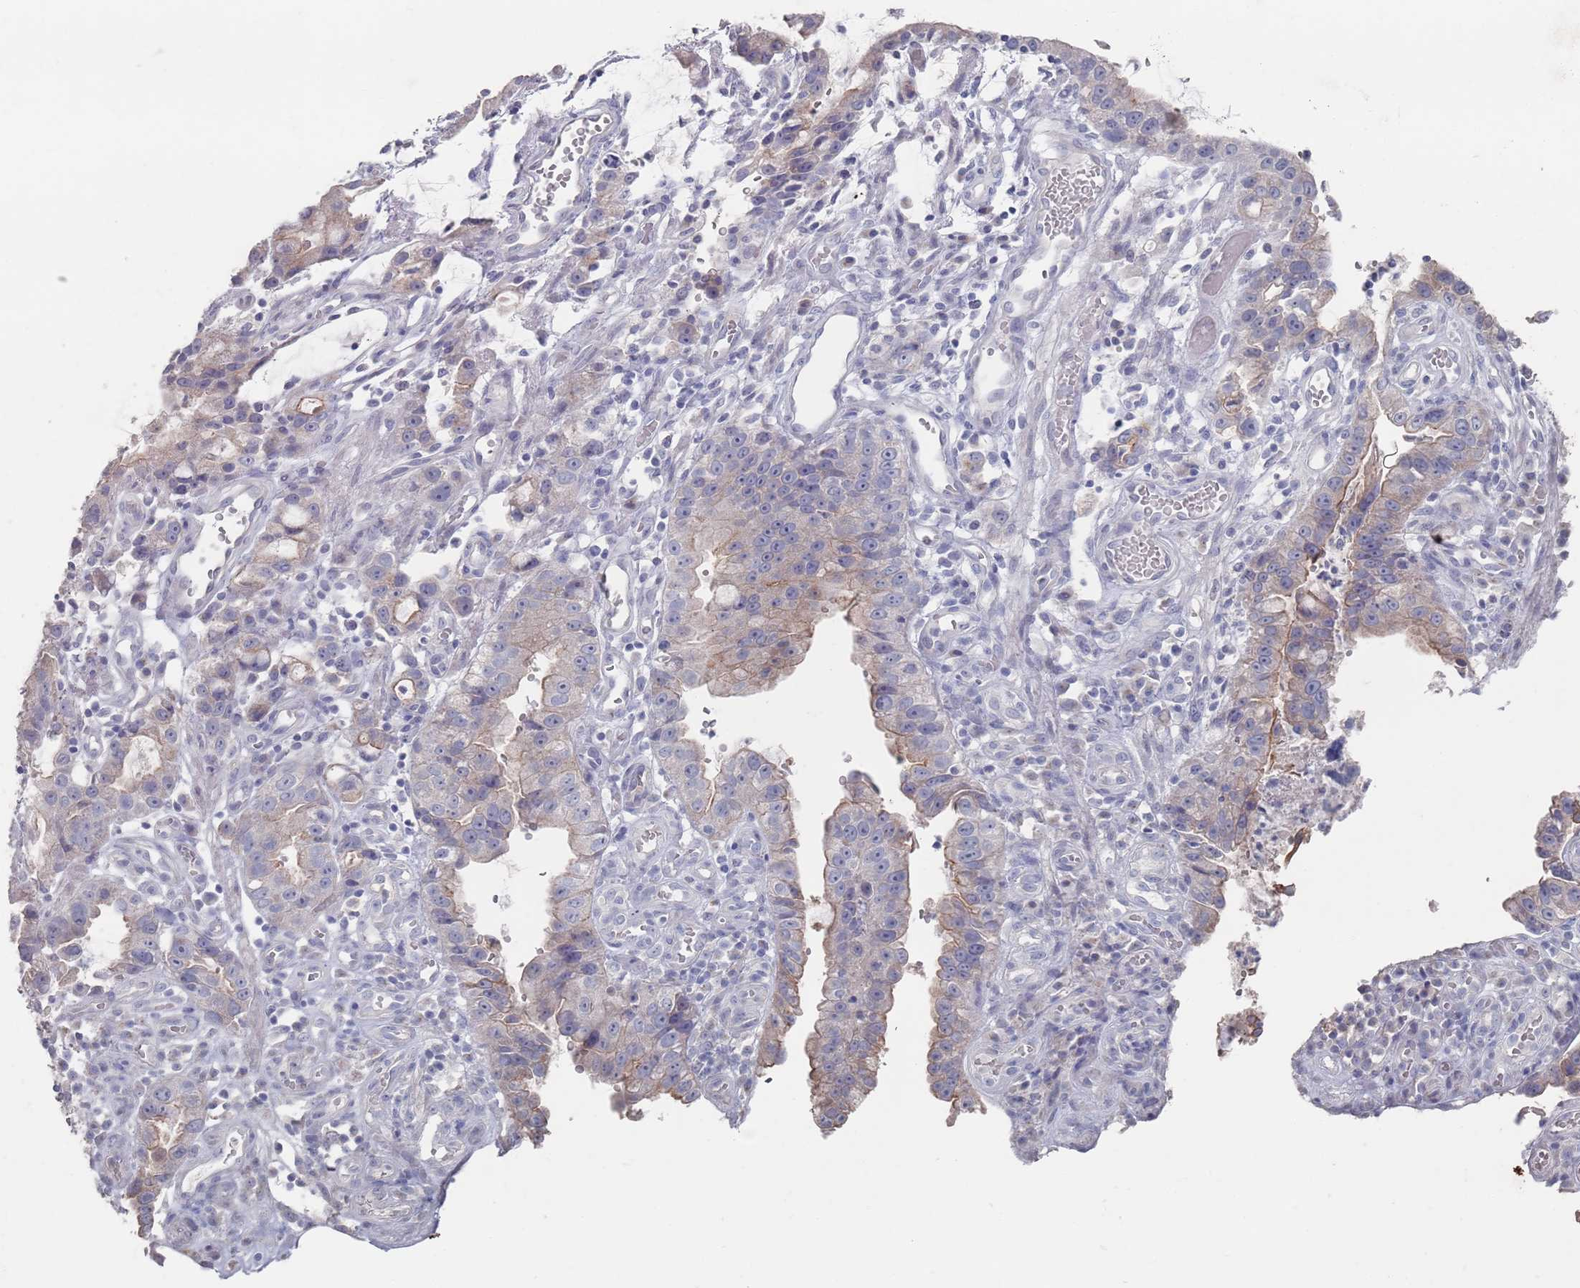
{"staining": {"intensity": "weak", "quantity": "25%-75%", "location": "cytoplasmic/membranous"}, "tissue": "stomach cancer", "cell_type": "Tumor cells", "image_type": "cancer", "snomed": [{"axis": "morphology", "description": "Adenocarcinoma, NOS"}, {"axis": "topography", "description": "Stomach"}], "caption": "High-magnification brightfield microscopy of stomach cancer (adenocarcinoma) stained with DAB (brown) and counterstained with hematoxylin (blue). tumor cells exhibit weak cytoplasmic/membranous positivity is appreciated in approximately25%-75% of cells.", "gene": "PROM2", "patient": {"sex": "male", "age": 55}}